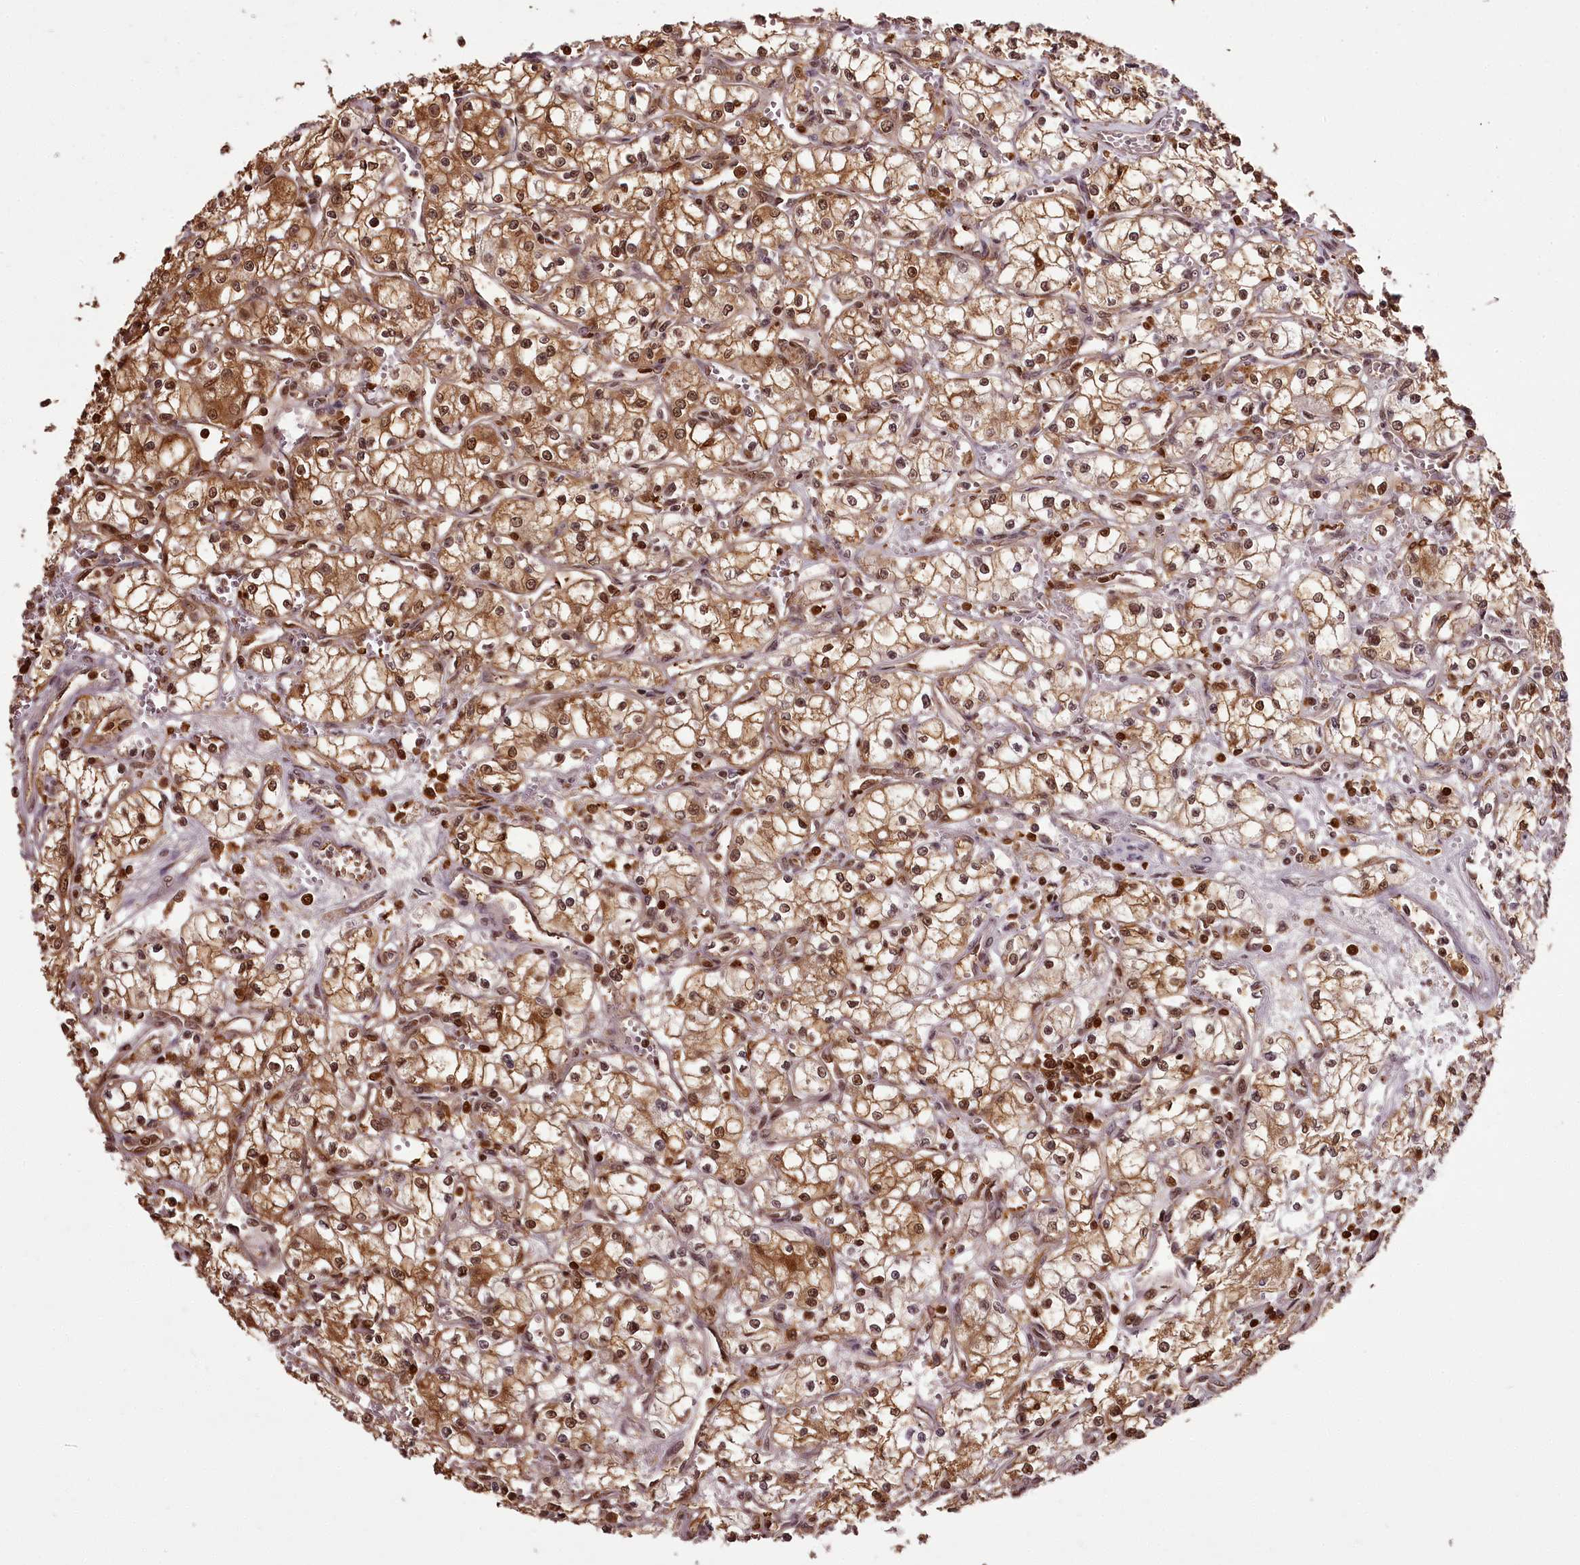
{"staining": {"intensity": "moderate", "quantity": ">75%", "location": "cytoplasmic/membranous,nuclear"}, "tissue": "renal cancer", "cell_type": "Tumor cells", "image_type": "cancer", "snomed": [{"axis": "morphology", "description": "Adenocarcinoma, NOS"}, {"axis": "topography", "description": "Kidney"}], "caption": "Immunohistochemistry (IHC) of adenocarcinoma (renal) demonstrates medium levels of moderate cytoplasmic/membranous and nuclear staining in approximately >75% of tumor cells. (DAB = brown stain, brightfield microscopy at high magnification).", "gene": "NPRL2", "patient": {"sex": "male", "age": 59}}